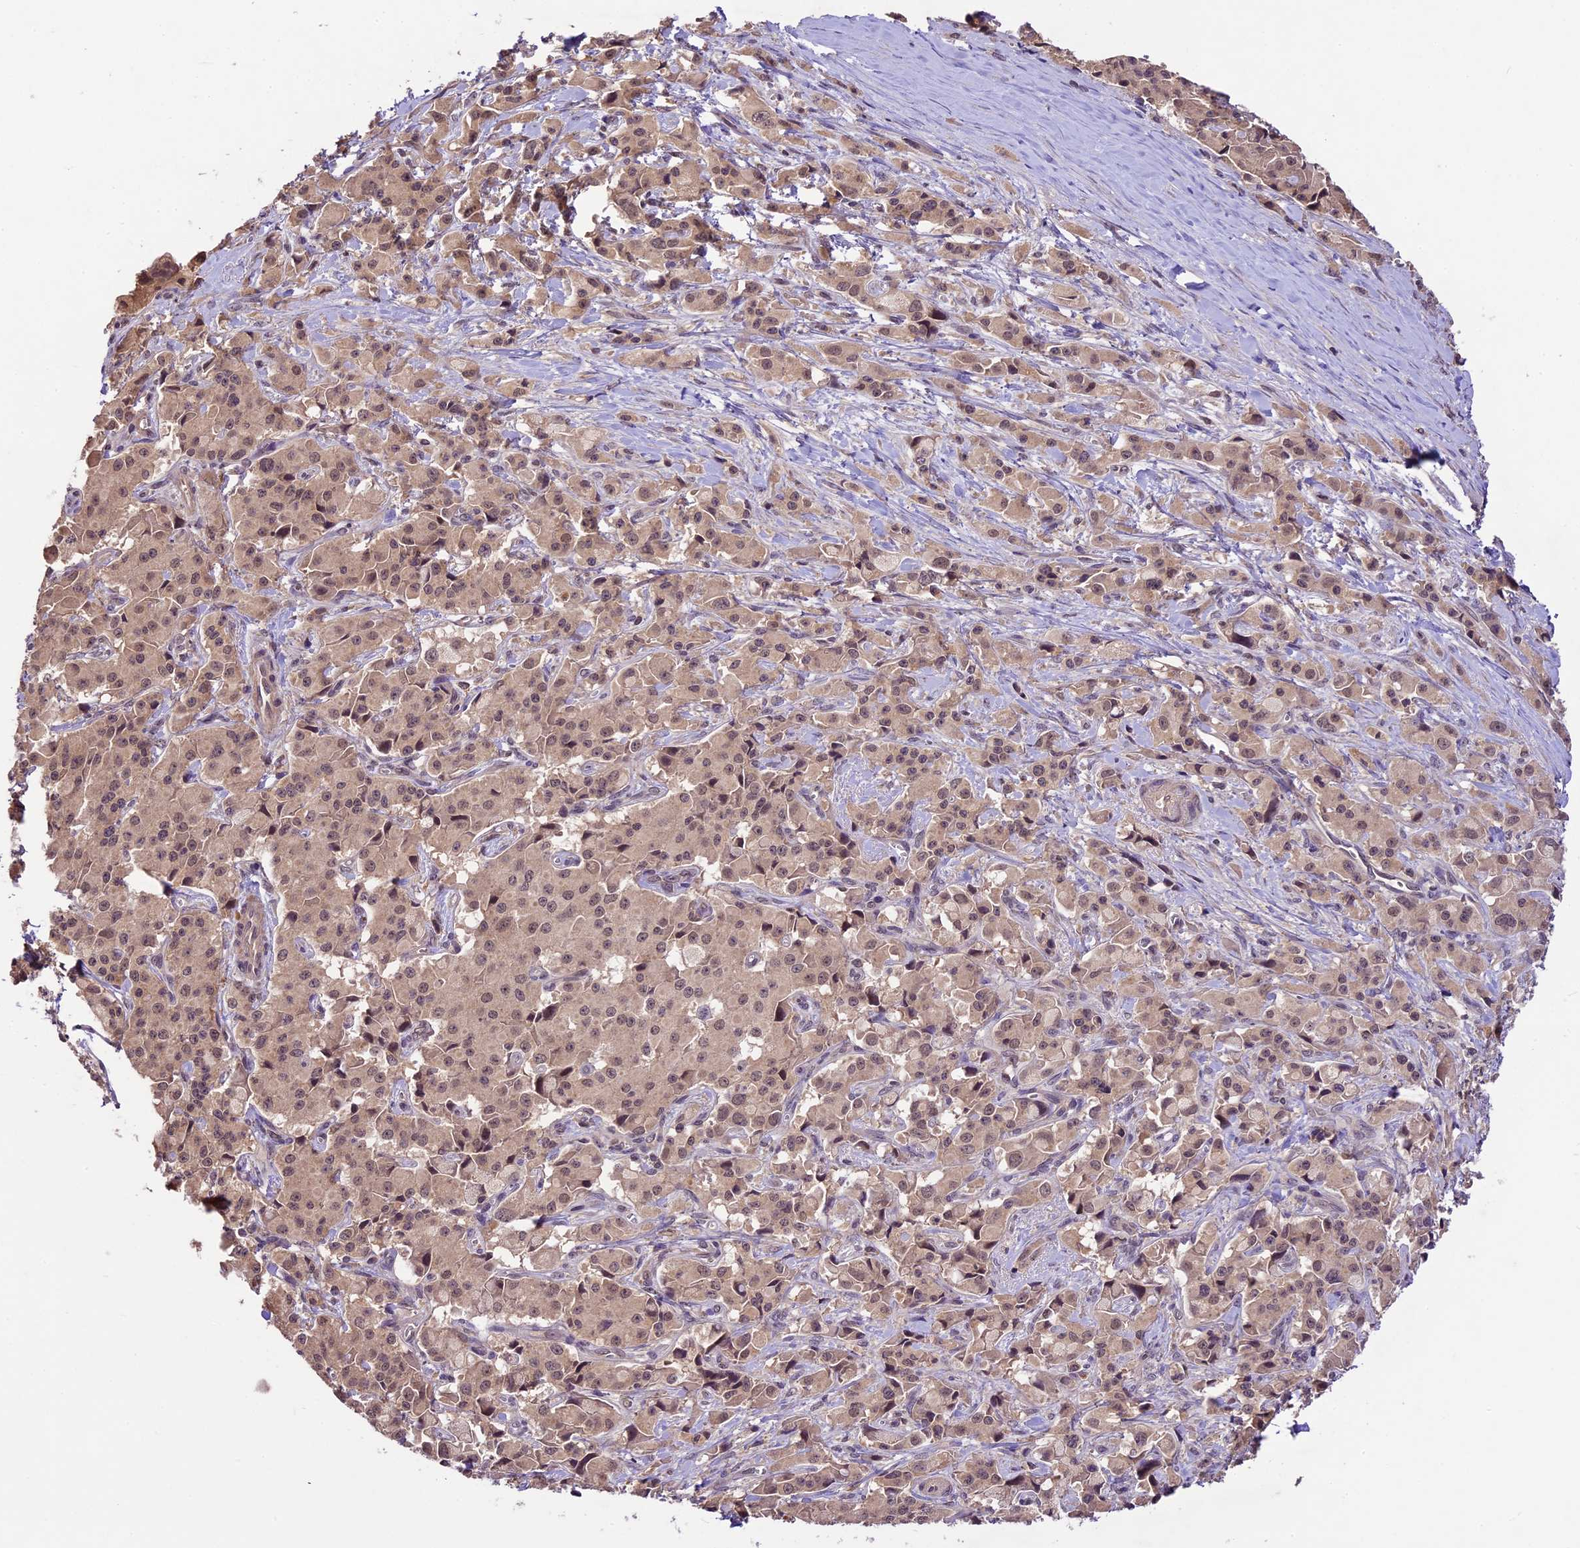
{"staining": {"intensity": "moderate", "quantity": ">75%", "location": "nuclear"}, "tissue": "pancreatic cancer", "cell_type": "Tumor cells", "image_type": "cancer", "snomed": [{"axis": "morphology", "description": "Adenocarcinoma, NOS"}, {"axis": "topography", "description": "Pancreas"}], "caption": "Tumor cells show medium levels of moderate nuclear positivity in about >75% of cells in human pancreatic adenocarcinoma. (Brightfield microscopy of DAB IHC at high magnification).", "gene": "ATP10A", "patient": {"sex": "male", "age": 65}}